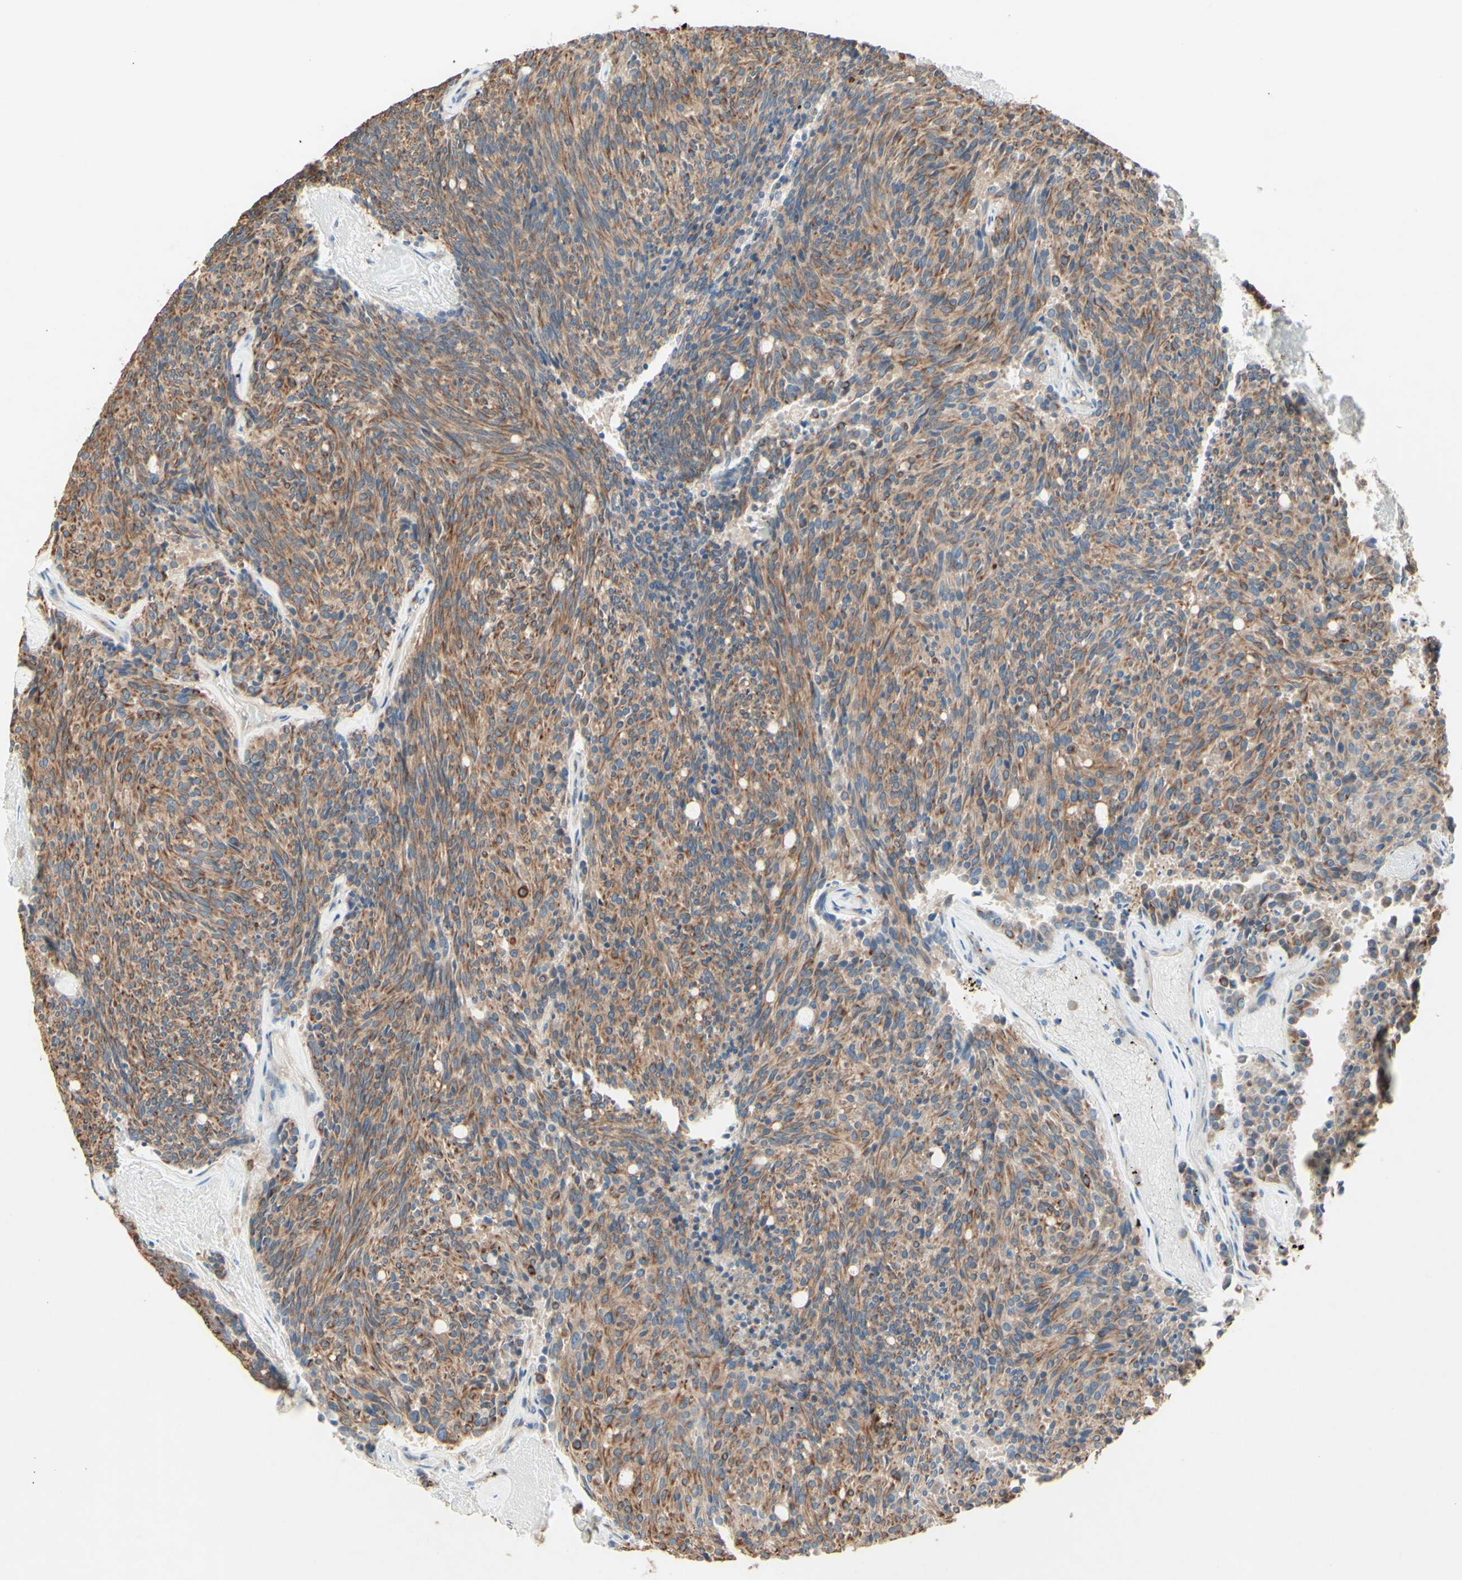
{"staining": {"intensity": "moderate", "quantity": ">75%", "location": "cytoplasmic/membranous"}, "tissue": "carcinoid", "cell_type": "Tumor cells", "image_type": "cancer", "snomed": [{"axis": "morphology", "description": "Carcinoid, malignant, NOS"}, {"axis": "topography", "description": "Pancreas"}], "caption": "An immunohistochemistry photomicrograph of neoplastic tissue is shown. Protein staining in brown shows moderate cytoplasmic/membranous positivity in carcinoid within tumor cells.", "gene": "MTM1", "patient": {"sex": "female", "age": 54}}